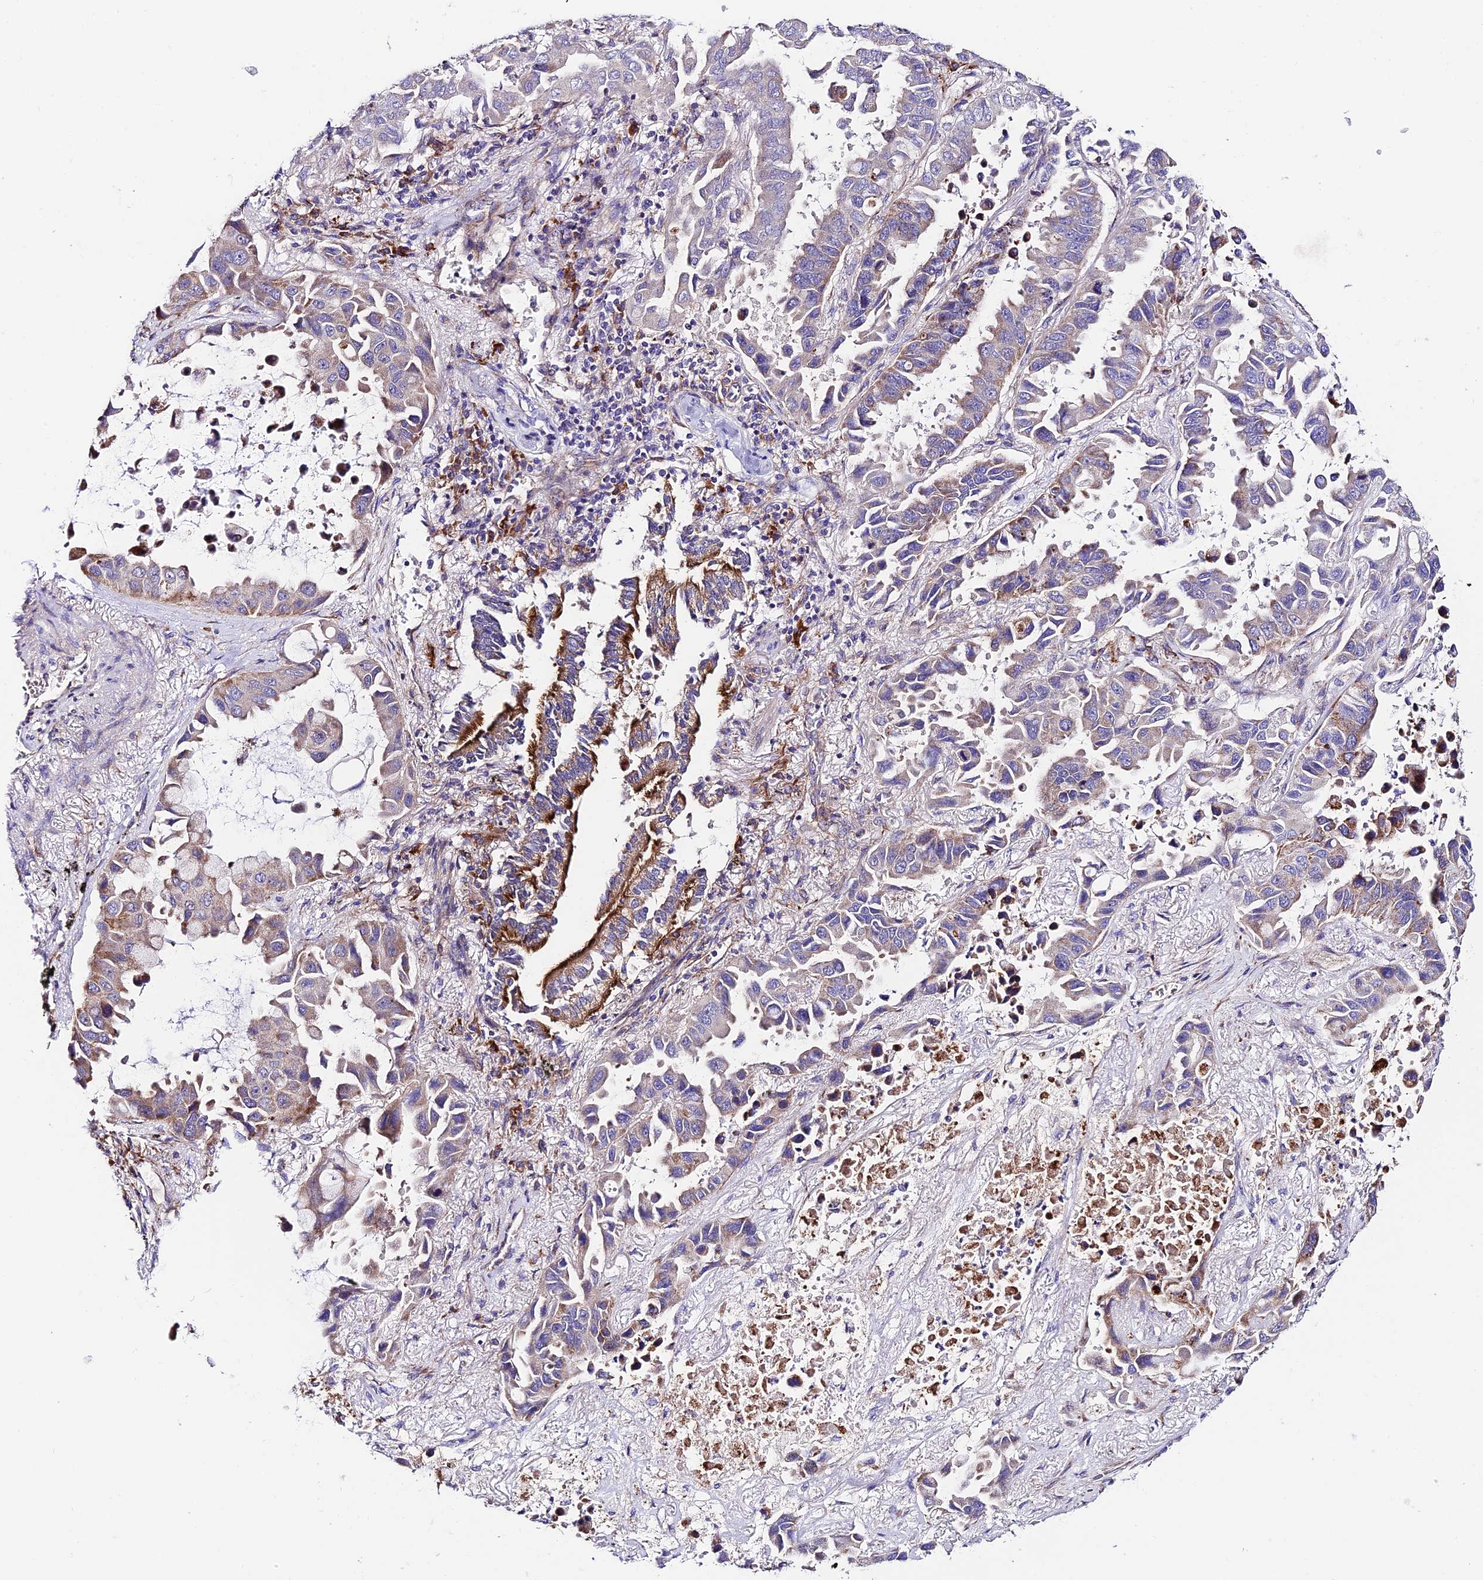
{"staining": {"intensity": "weak", "quantity": "25%-75%", "location": "cytoplasmic/membranous"}, "tissue": "lung cancer", "cell_type": "Tumor cells", "image_type": "cancer", "snomed": [{"axis": "morphology", "description": "Adenocarcinoma, NOS"}, {"axis": "topography", "description": "Lung"}], "caption": "Immunohistochemistry (IHC) staining of lung cancer (adenocarcinoma), which demonstrates low levels of weak cytoplasmic/membranous staining in about 25%-75% of tumor cells indicating weak cytoplasmic/membranous protein staining. The staining was performed using DAB (brown) for protein detection and nuclei were counterstained in hematoxylin (blue).", "gene": "VPS13C", "patient": {"sex": "male", "age": 64}}